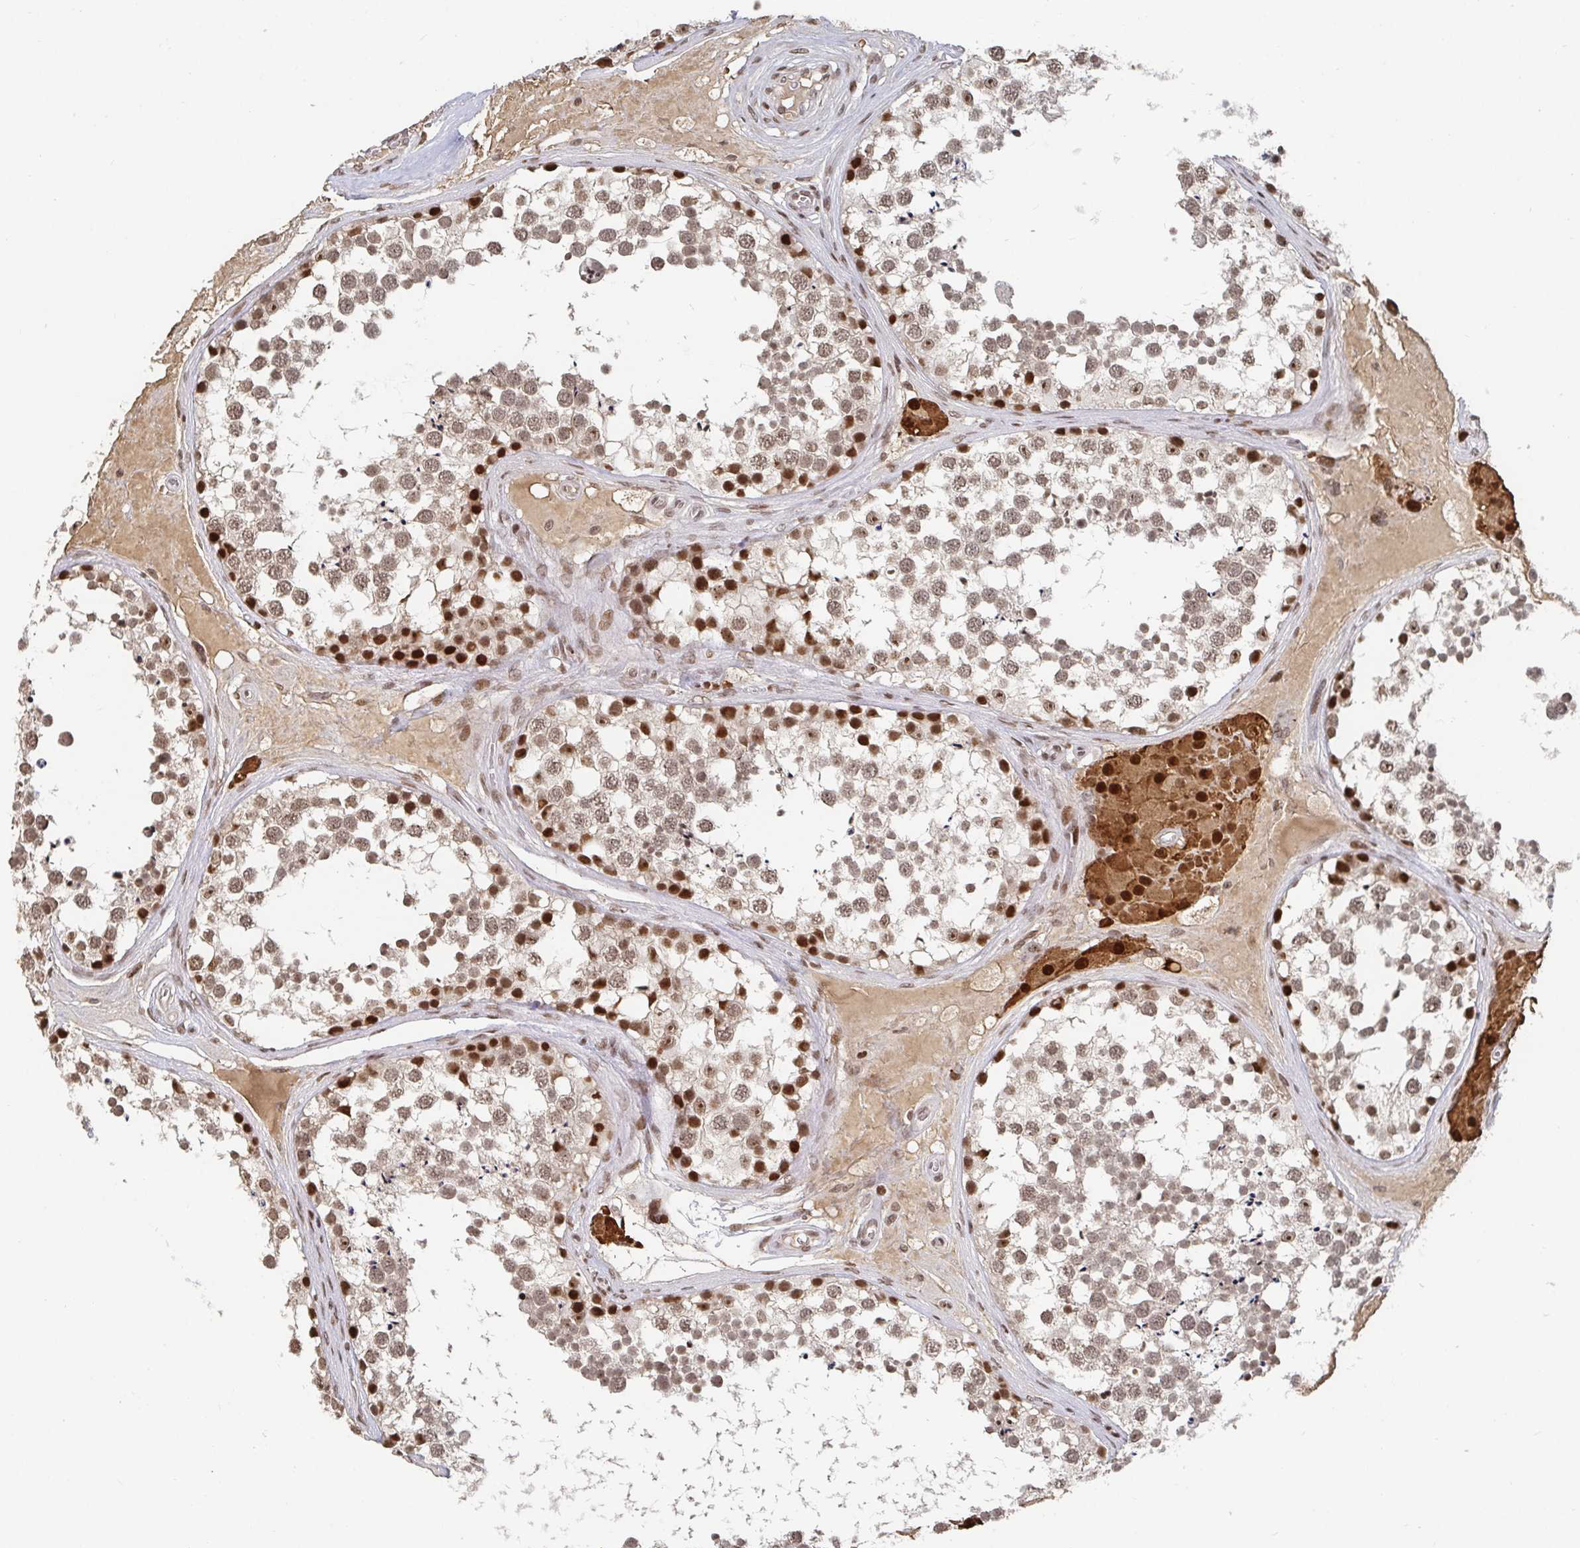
{"staining": {"intensity": "moderate", "quantity": ">75%", "location": "nuclear"}, "tissue": "testis", "cell_type": "Cells in seminiferous ducts", "image_type": "normal", "snomed": [{"axis": "morphology", "description": "Normal tissue, NOS"}, {"axis": "morphology", "description": "Seminoma, NOS"}, {"axis": "topography", "description": "Testis"}], "caption": "Protein staining by IHC exhibits moderate nuclear positivity in about >75% of cells in seminiferous ducts in unremarkable testis. The staining was performed using DAB (3,3'-diaminobenzidine), with brown indicating positive protein expression. Nuclei are stained blue with hematoxylin.", "gene": "ZDHHC12", "patient": {"sex": "male", "age": 65}}